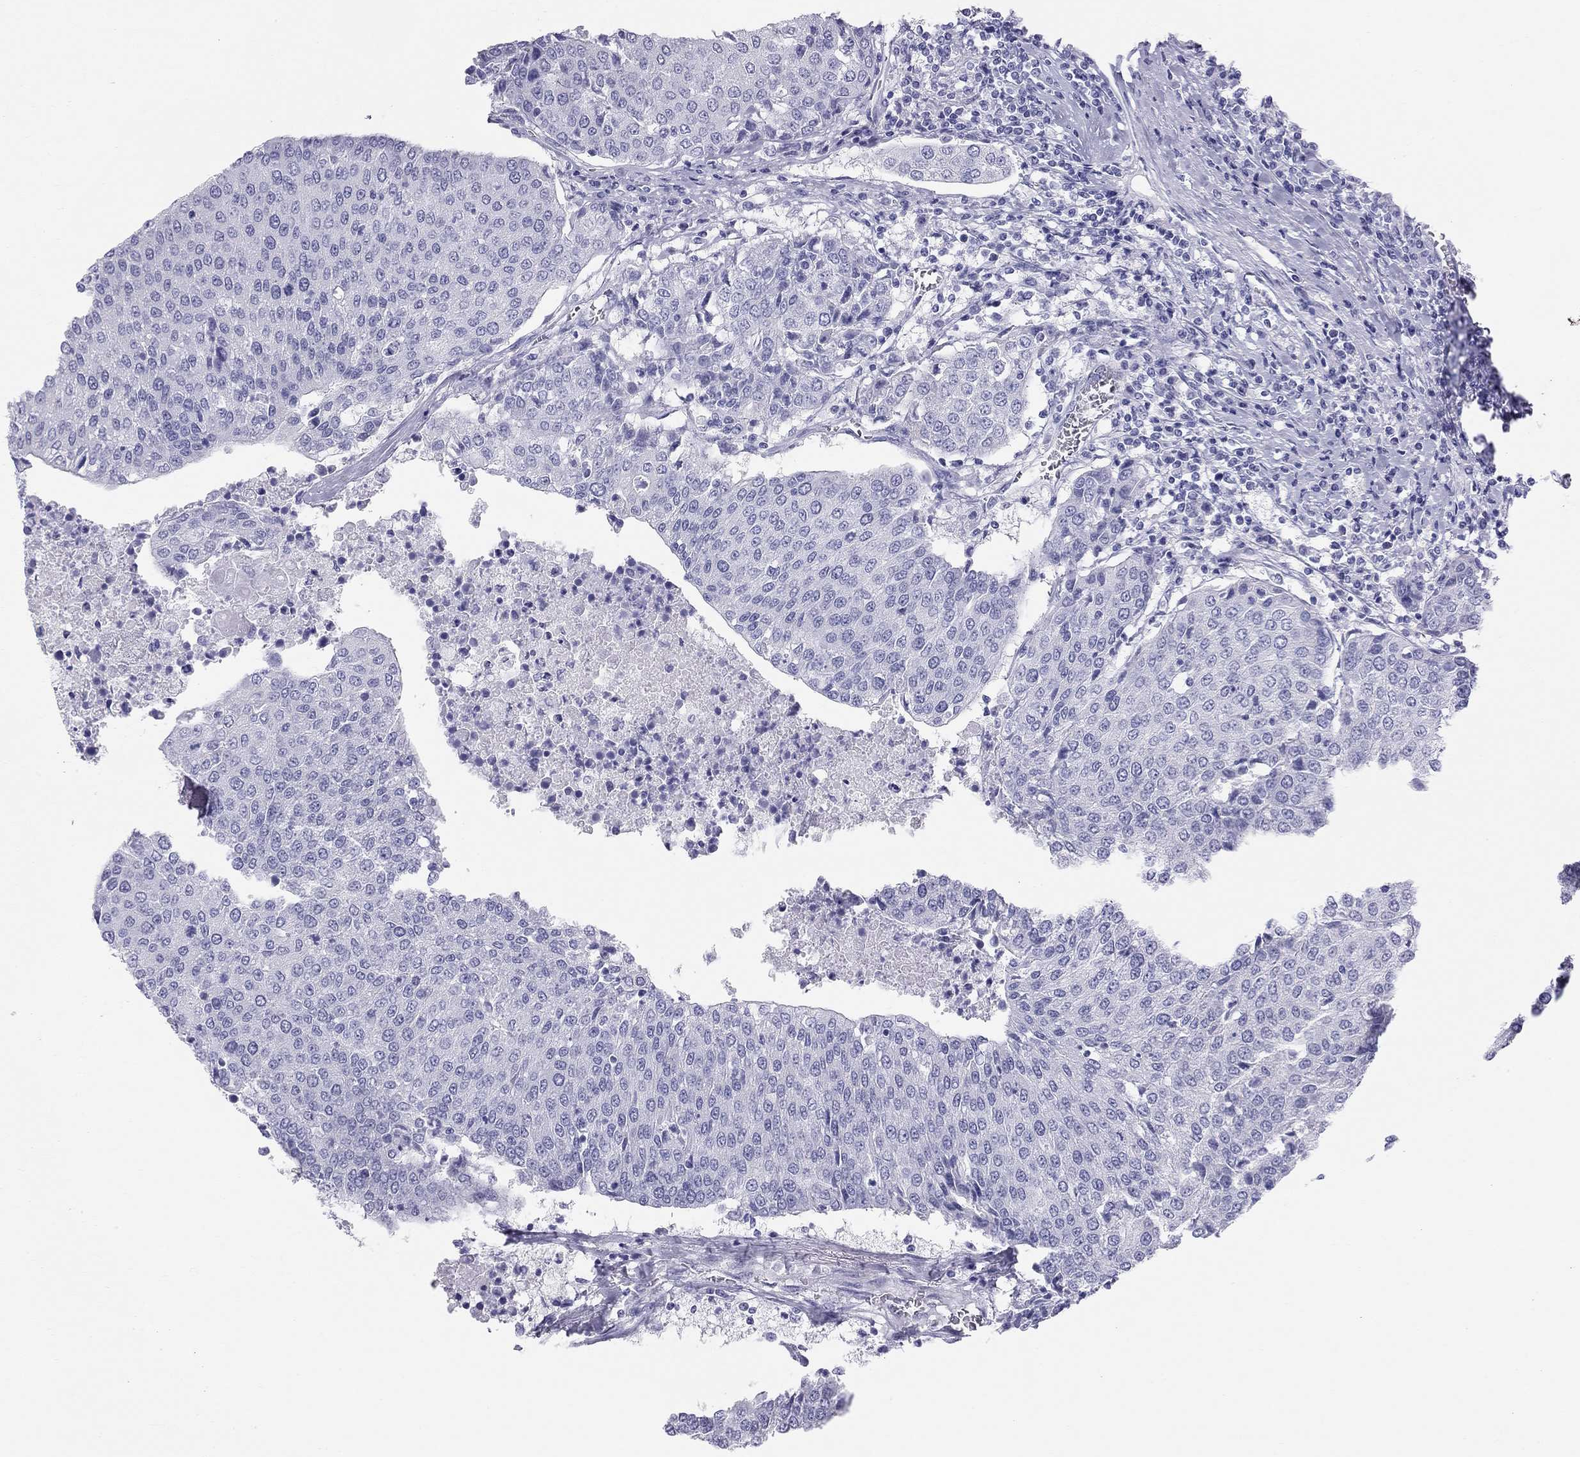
{"staining": {"intensity": "negative", "quantity": "none", "location": "none"}, "tissue": "urothelial cancer", "cell_type": "Tumor cells", "image_type": "cancer", "snomed": [{"axis": "morphology", "description": "Urothelial carcinoma, High grade"}, {"axis": "topography", "description": "Urinary bladder"}], "caption": "An immunohistochemistry (IHC) image of urothelial carcinoma (high-grade) is shown. There is no staining in tumor cells of urothelial carcinoma (high-grade). (Immunohistochemistry (ihc), brightfield microscopy, high magnification).", "gene": "TRPM3", "patient": {"sex": "female", "age": 85}}